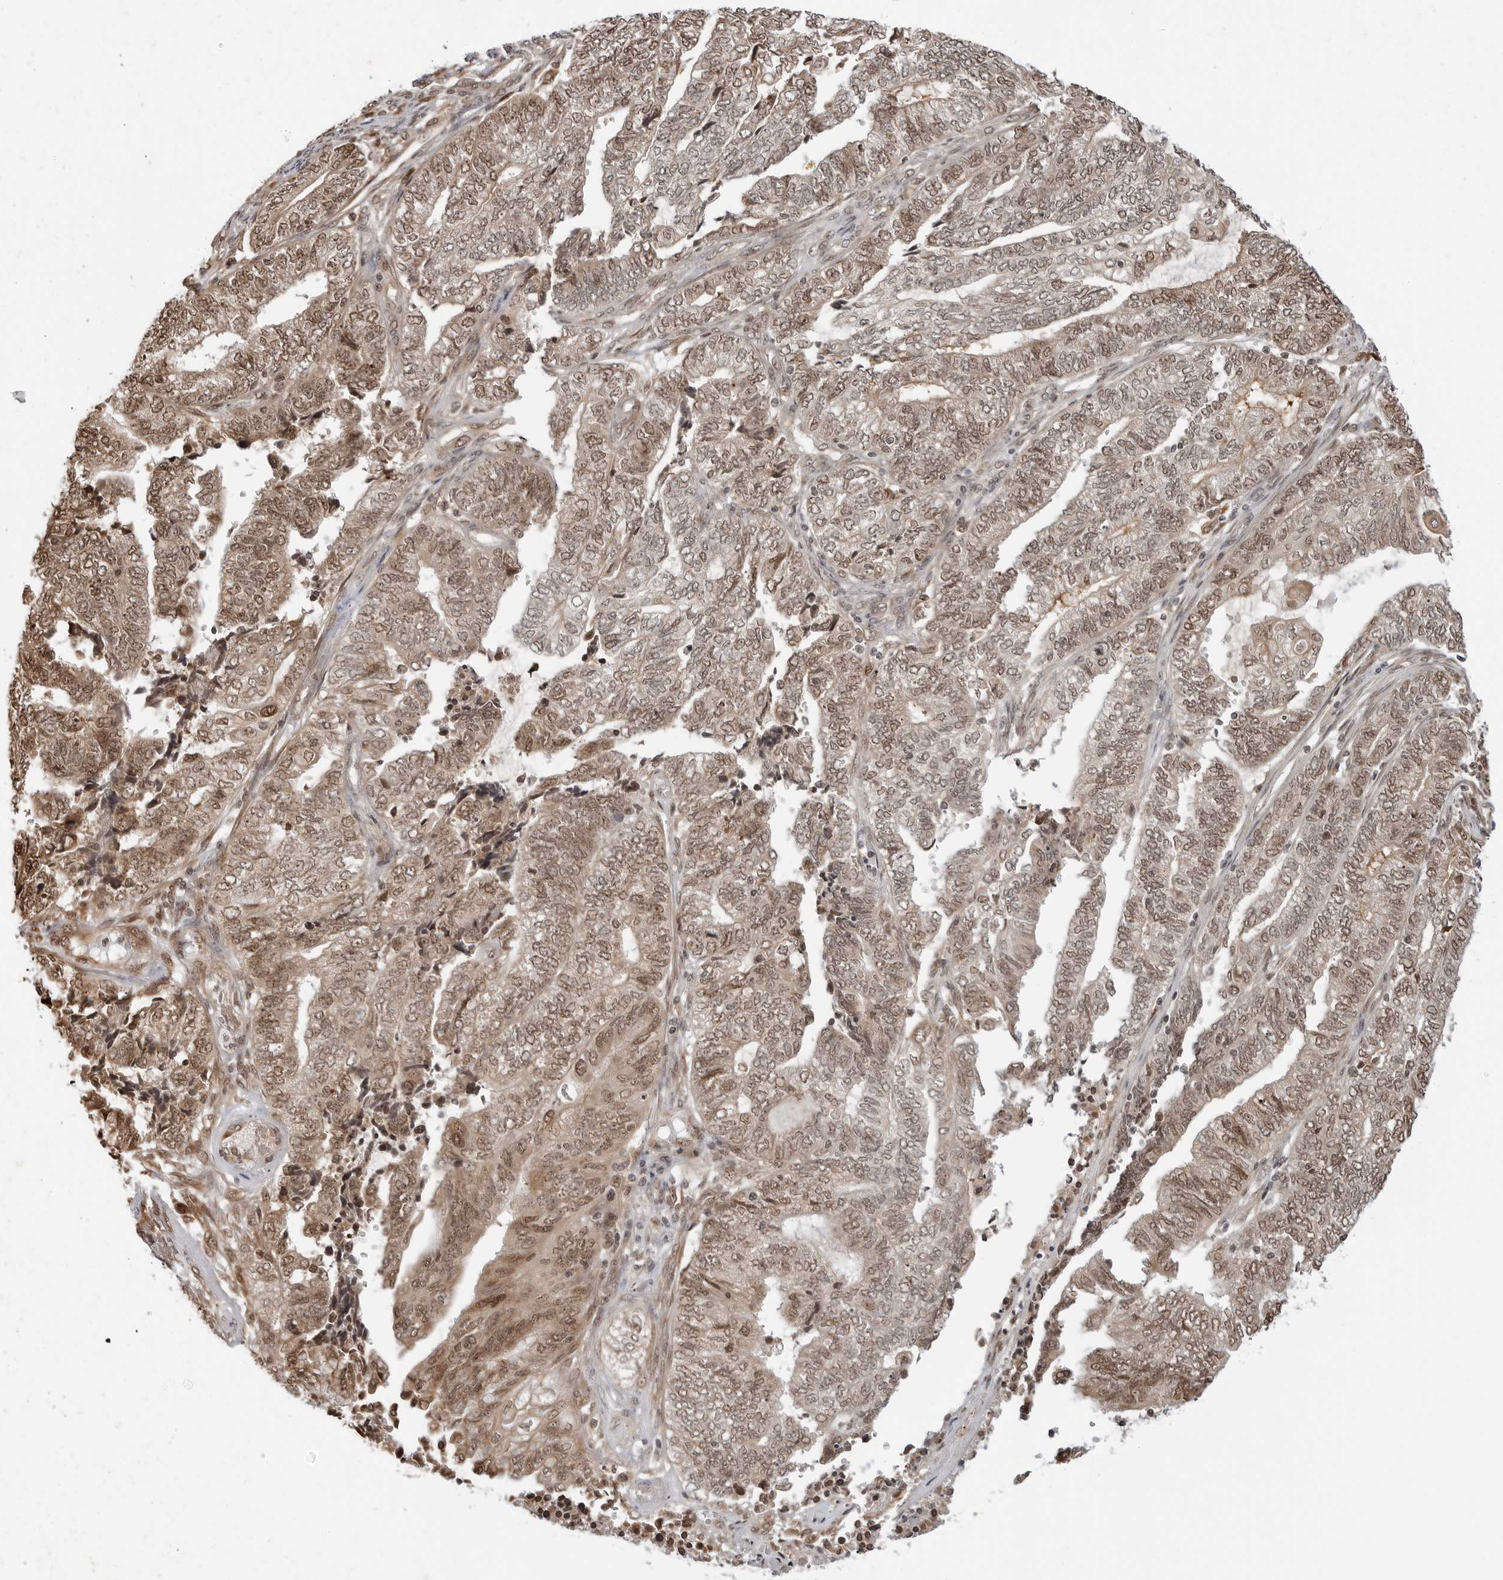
{"staining": {"intensity": "moderate", "quantity": "25%-75%", "location": "cytoplasmic/membranous,nuclear"}, "tissue": "endometrial cancer", "cell_type": "Tumor cells", "image_type": "cancer", "snomed": [{"axis": "morphology", "description": "Adenocarcinoma, NOS"}, {"axis": "topography", "description": "Uterus"}, {"axis": "topography", "description": "Endometrium"}], "caption": "Protein staining displays moderate cytoplasmic/membranous and nuclear positivity in approximately 25%-75% of tumor cells in endometrial cancer (adenocarcinoma).", "gene": "TIPRL", "patient": {"sex": "female", "age": 70}}